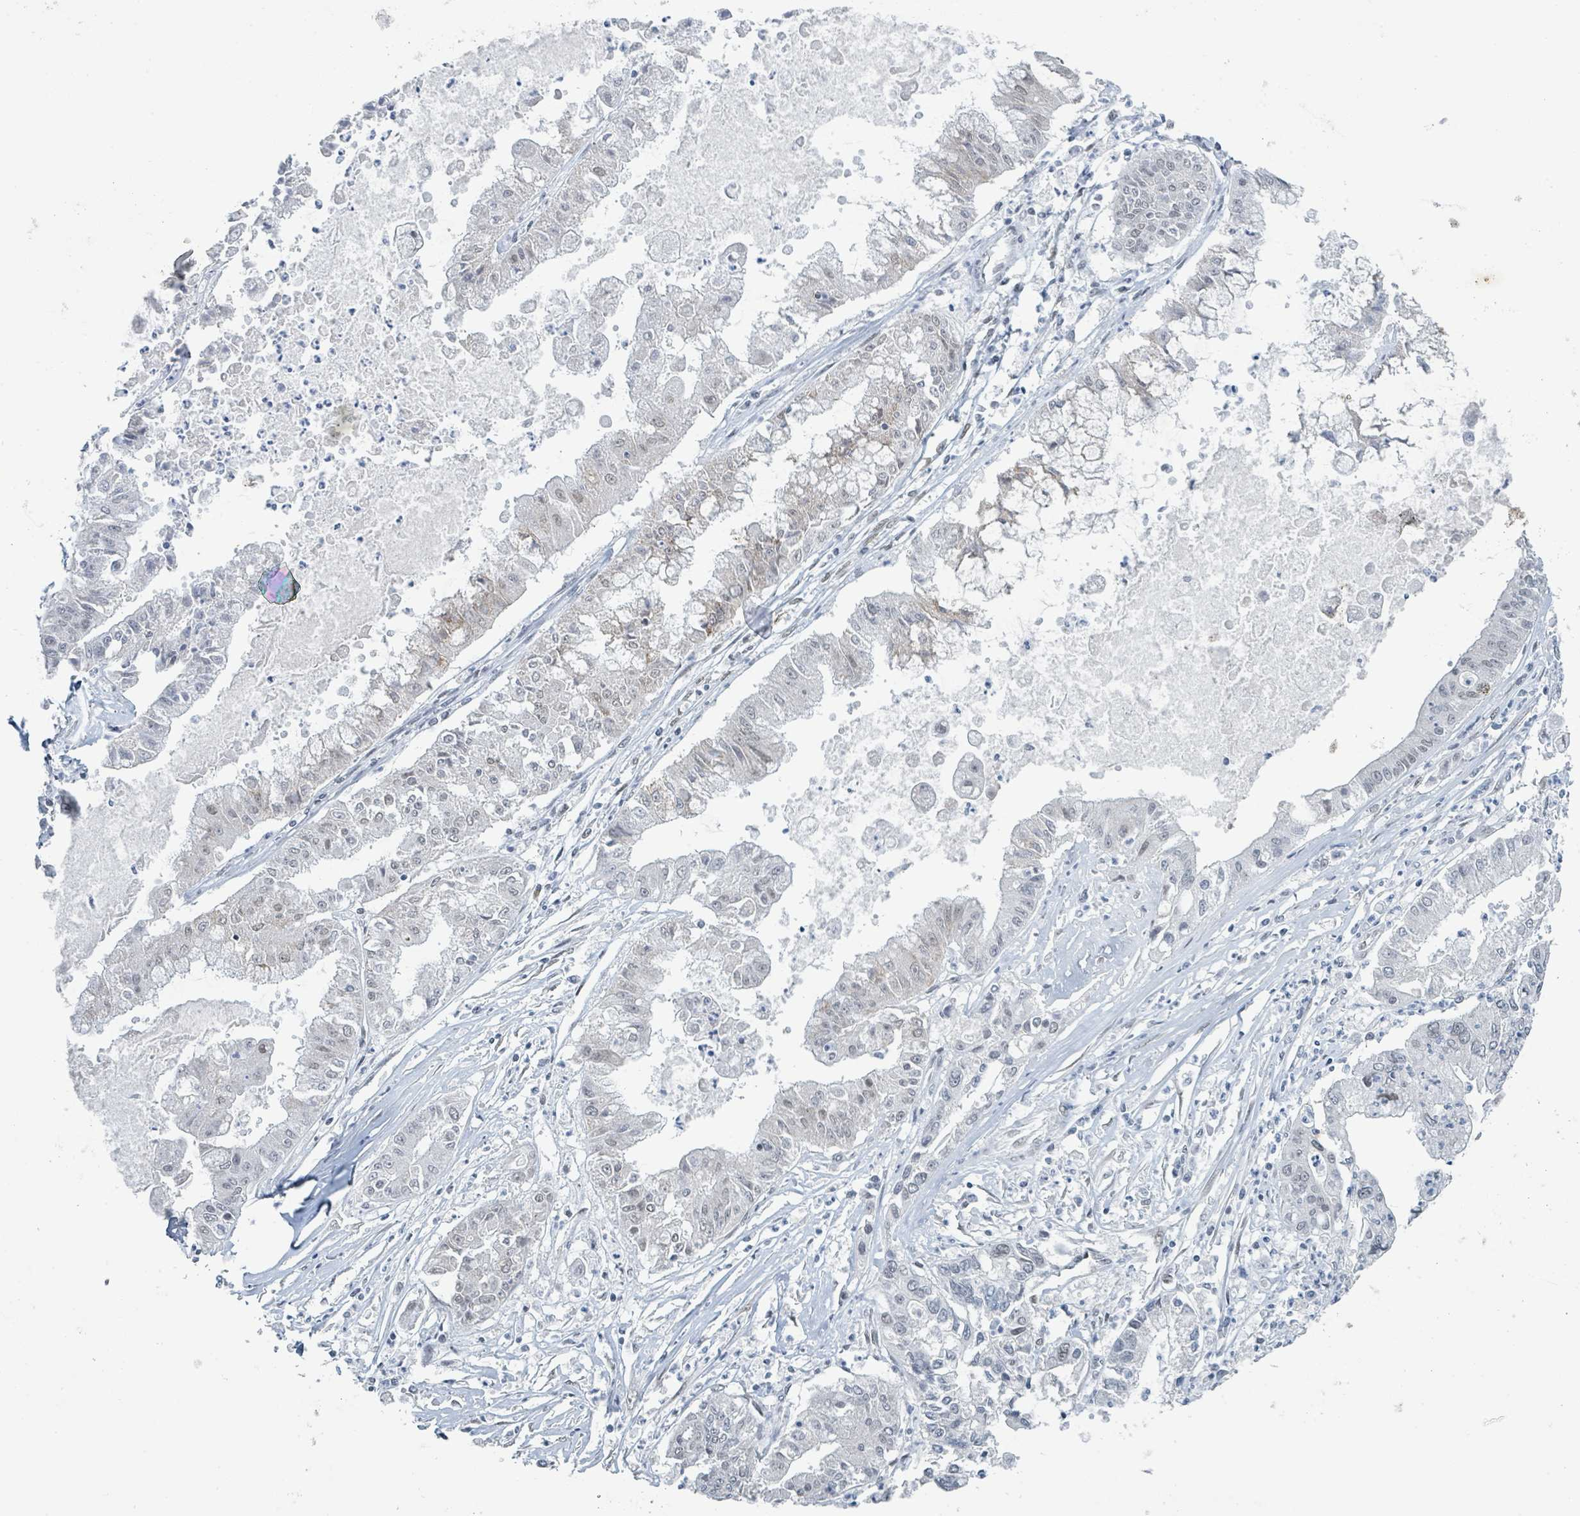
{"staining": {"intensity": "weak", "quantity": "<25%", "location": "nuclear"}, "tissue": "ovarian cancer", "cell_type": "Tumor cells", "image_type": "cancer", "snomed": [{"axis": "morphology", "description": "Cystadenocarcinoma, mucinous, NOS"}, {"axis": "topography", "description": "Ovary"}], "caption": "Immunohistochemical staining of ovarian cancer (mucinous cystadenocarcinoma) reveals no significant positivity in tumor cells.", "gene": "EHMT2", "patient": {"sex": "female", "age": 70}}